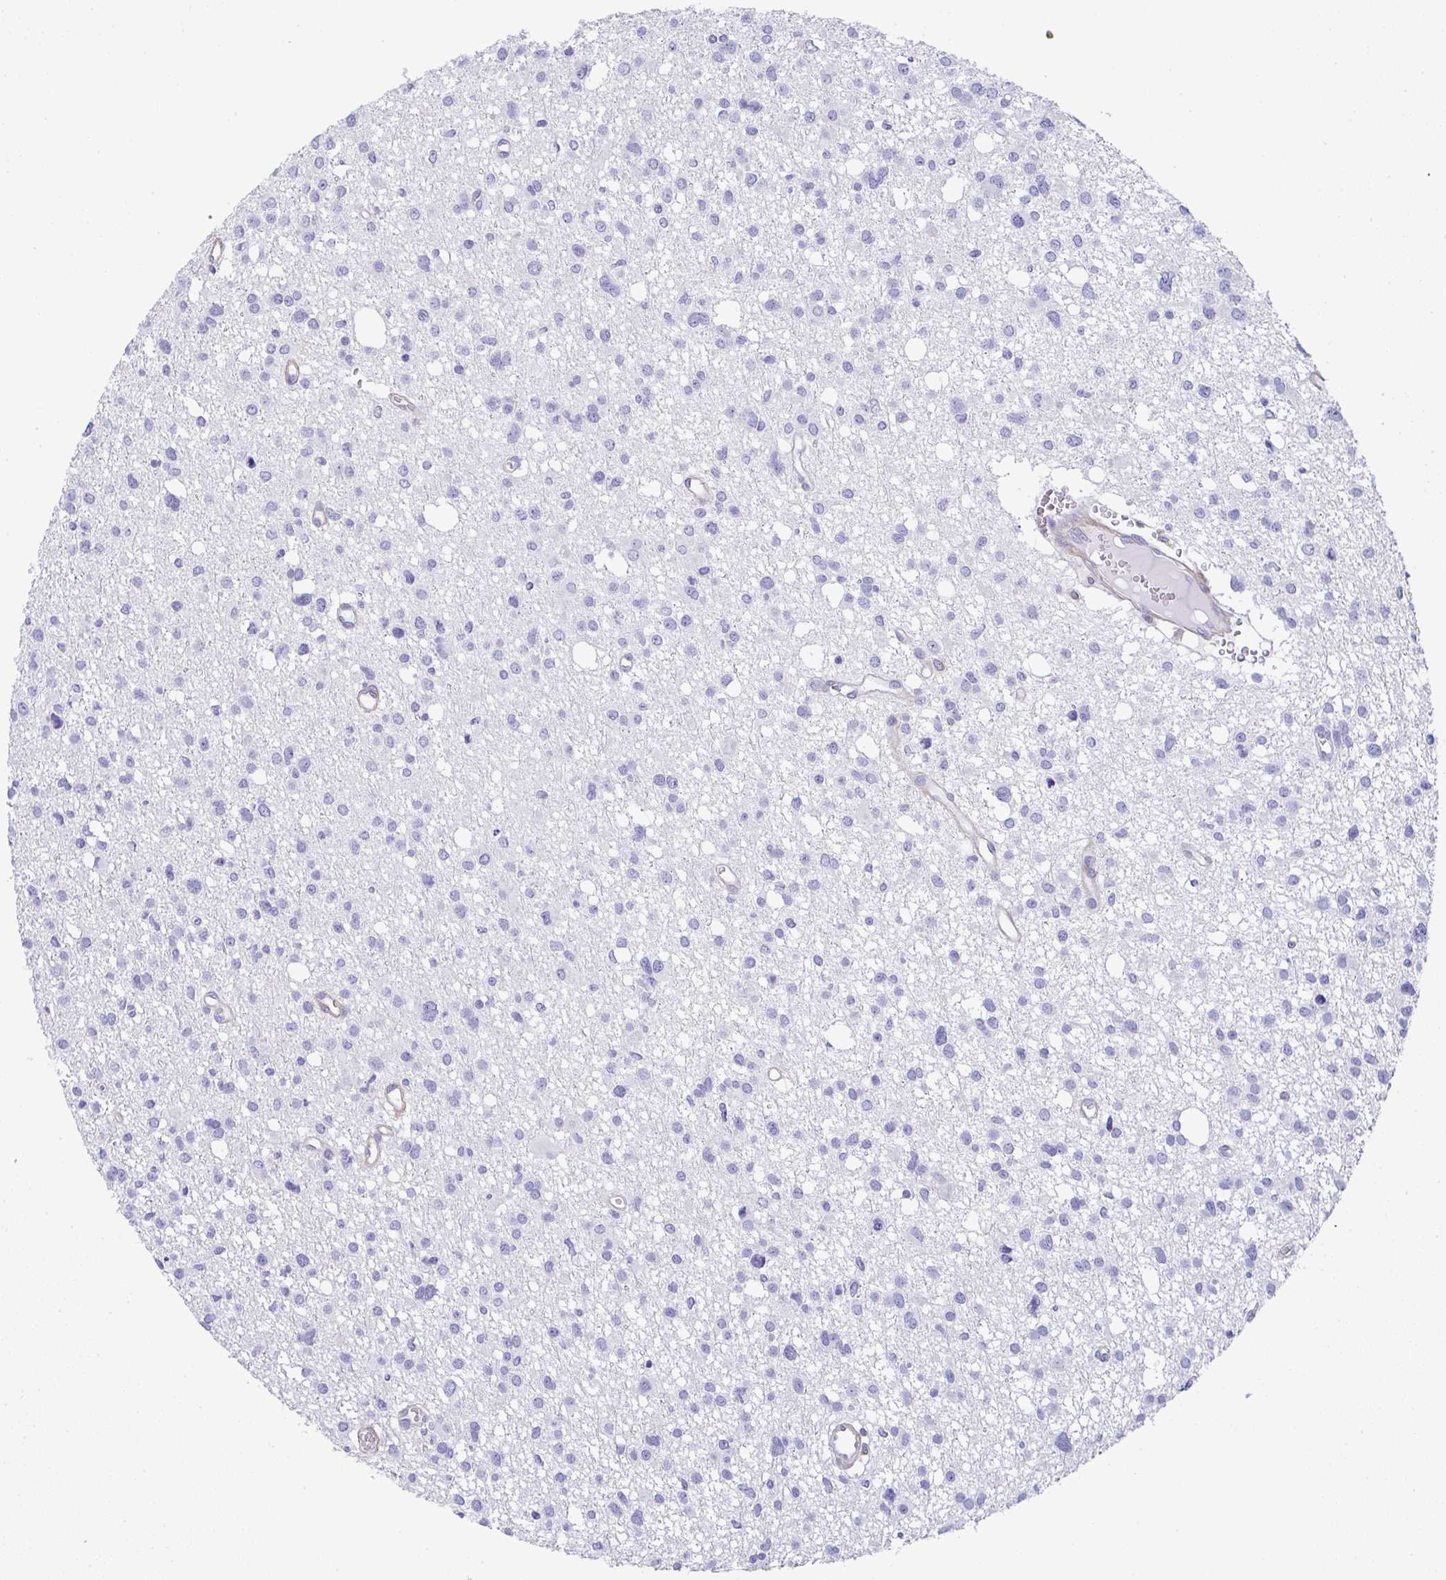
{"staining": {"intensity": "negative", "quantity": "none", "location": "none"}, "tissue": "glioma", "cell_type": "Tumor cells", "image_type": "cancer", "snomed": [{"axis": "morphology", "description": "Glioma, malignant, High grade"}, {"axis": "topography", "description": "Brain"}], "caption": "An immunohistochemistry image of malignant high-grade glioma is shown. There is no staining in tumor cells of malignant high-grade glioma.", "gene": "TNFAIP8", "patient": {"sex": "male", "age": 23}}